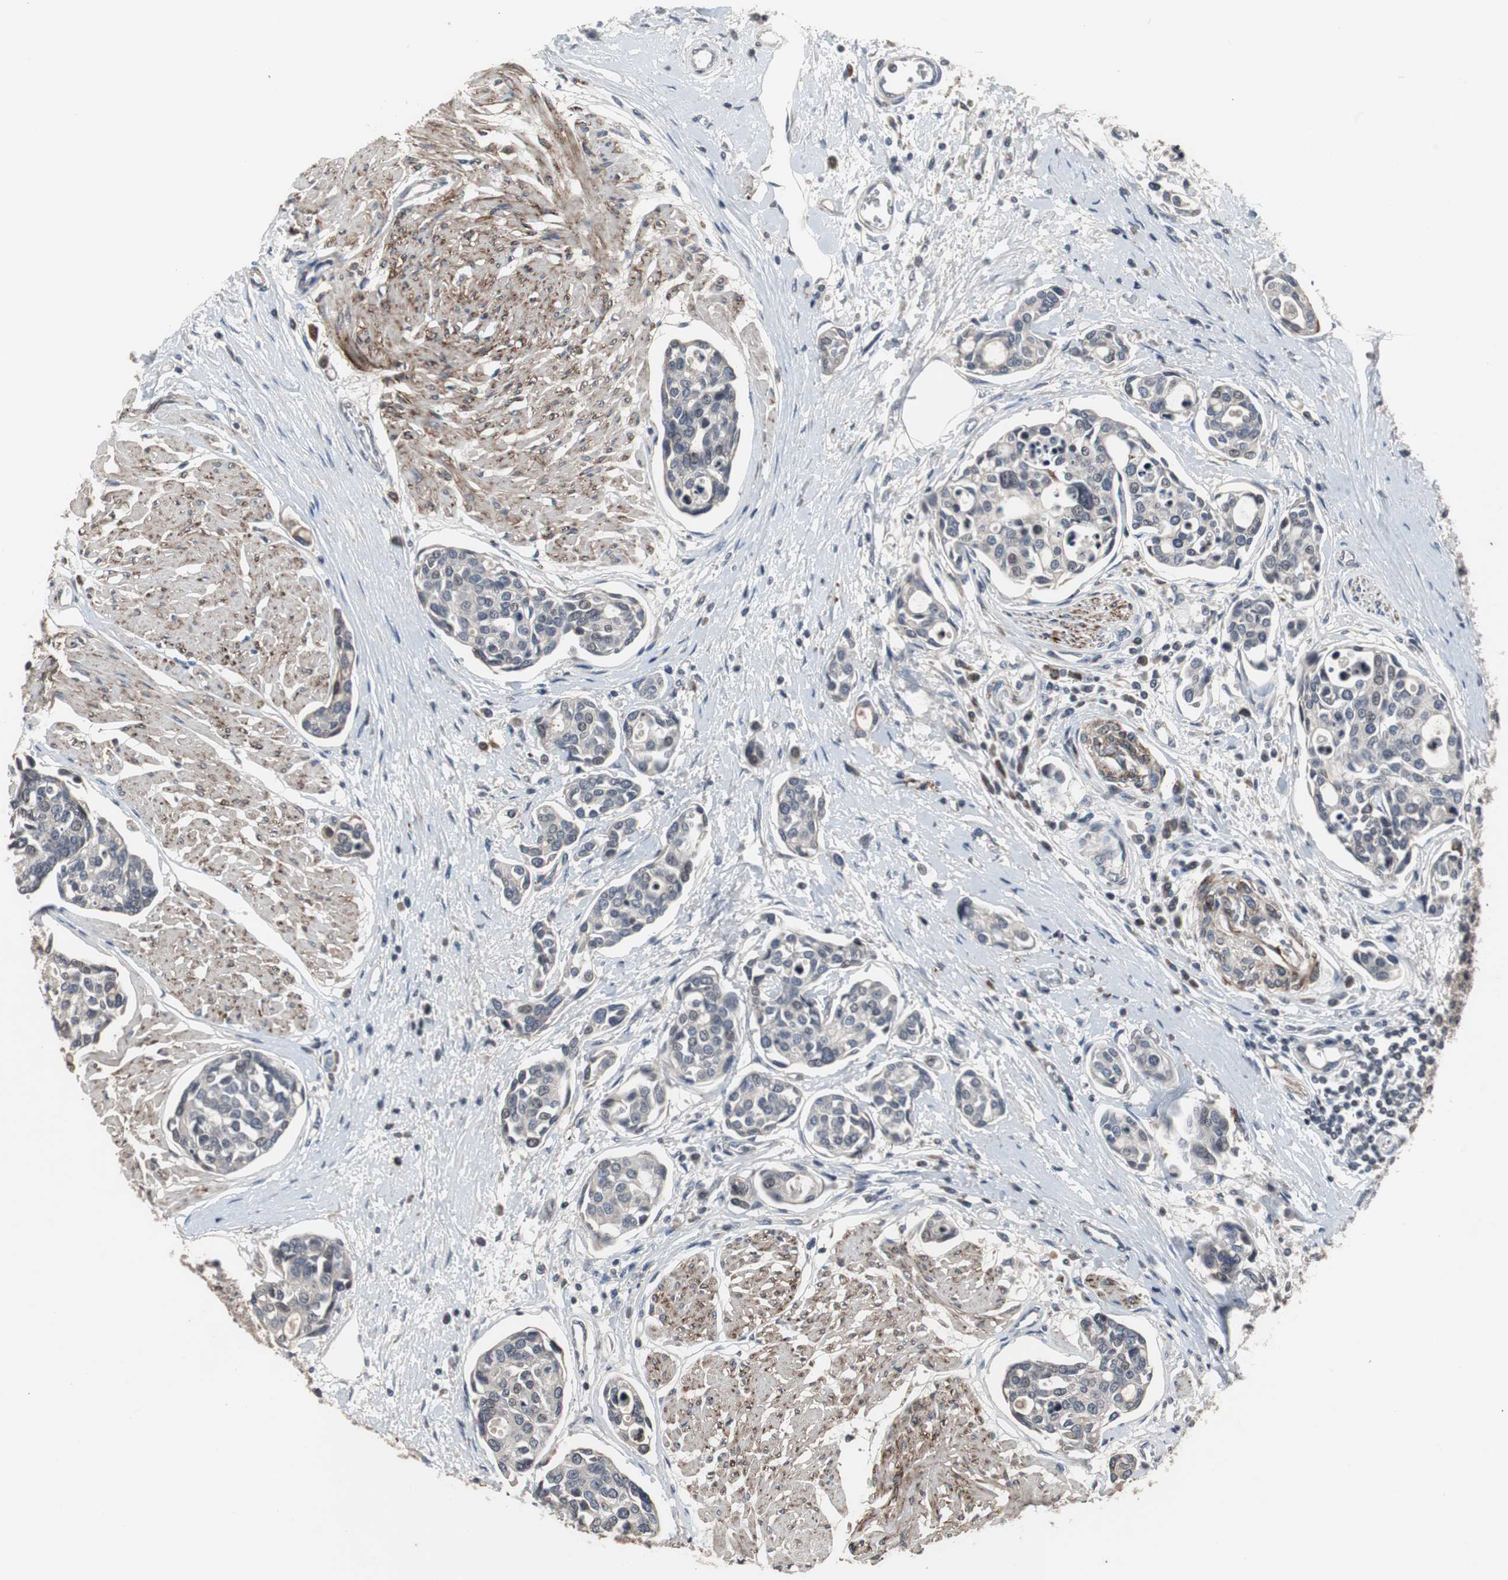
{"staining": {"intensity": "weak", "quantity": "25%-75%", "location": "cytoplasmic/membranous"}, "tissue": "urothelial cancer", "cell_type": "Tumor cells", "image_type": "cancer", "snomed": [{"axis": "morphology", "description": "Urothelial carcinoma, High grade"}, {"axis": "topography", "description": "Urinary bladder"}], "caption": "High-grade urothelial carcinoma stained with a protein marker shows weak staining in tumor cells.", "gene": "CRADD", "patient": {"sex": "male", "age": 78}}